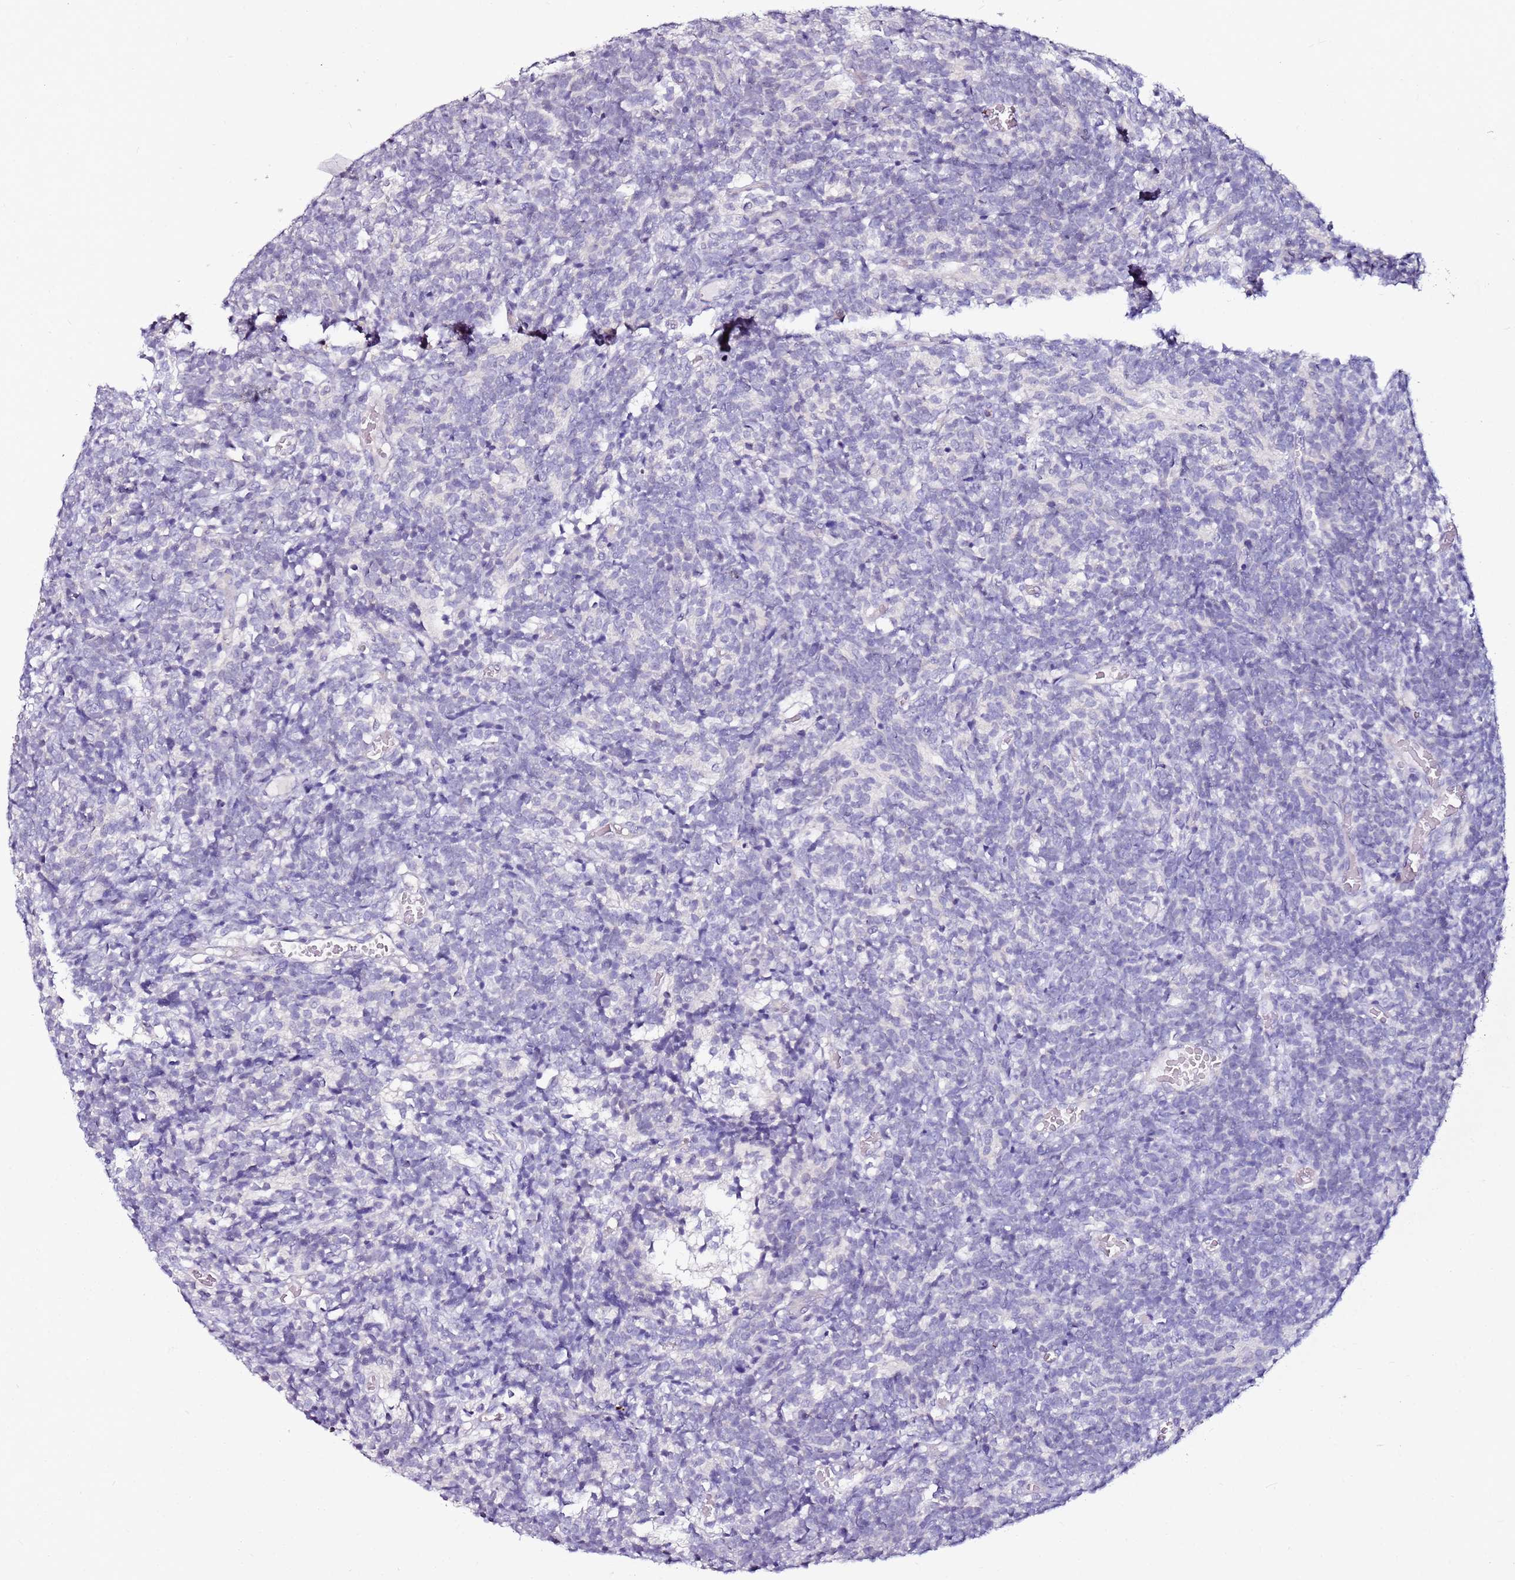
{"staining": {"intensity": "negative", "quantity": "none", "location": "none"}, "tissue": "glioma", "cell_type": "Tumor cells", "image_type": "cancer", "snomed": [{"axis": "morphology", "description": "Glioma, malignant, Low grade"}, {"axis": "topography", "description": "Brain"}], "caption": "Glioma was stained to show a protein in brown. There is no significant expression in tumor cells.", "gene": "SRRM5", "patient": {"sex": "female", "age": 1}}